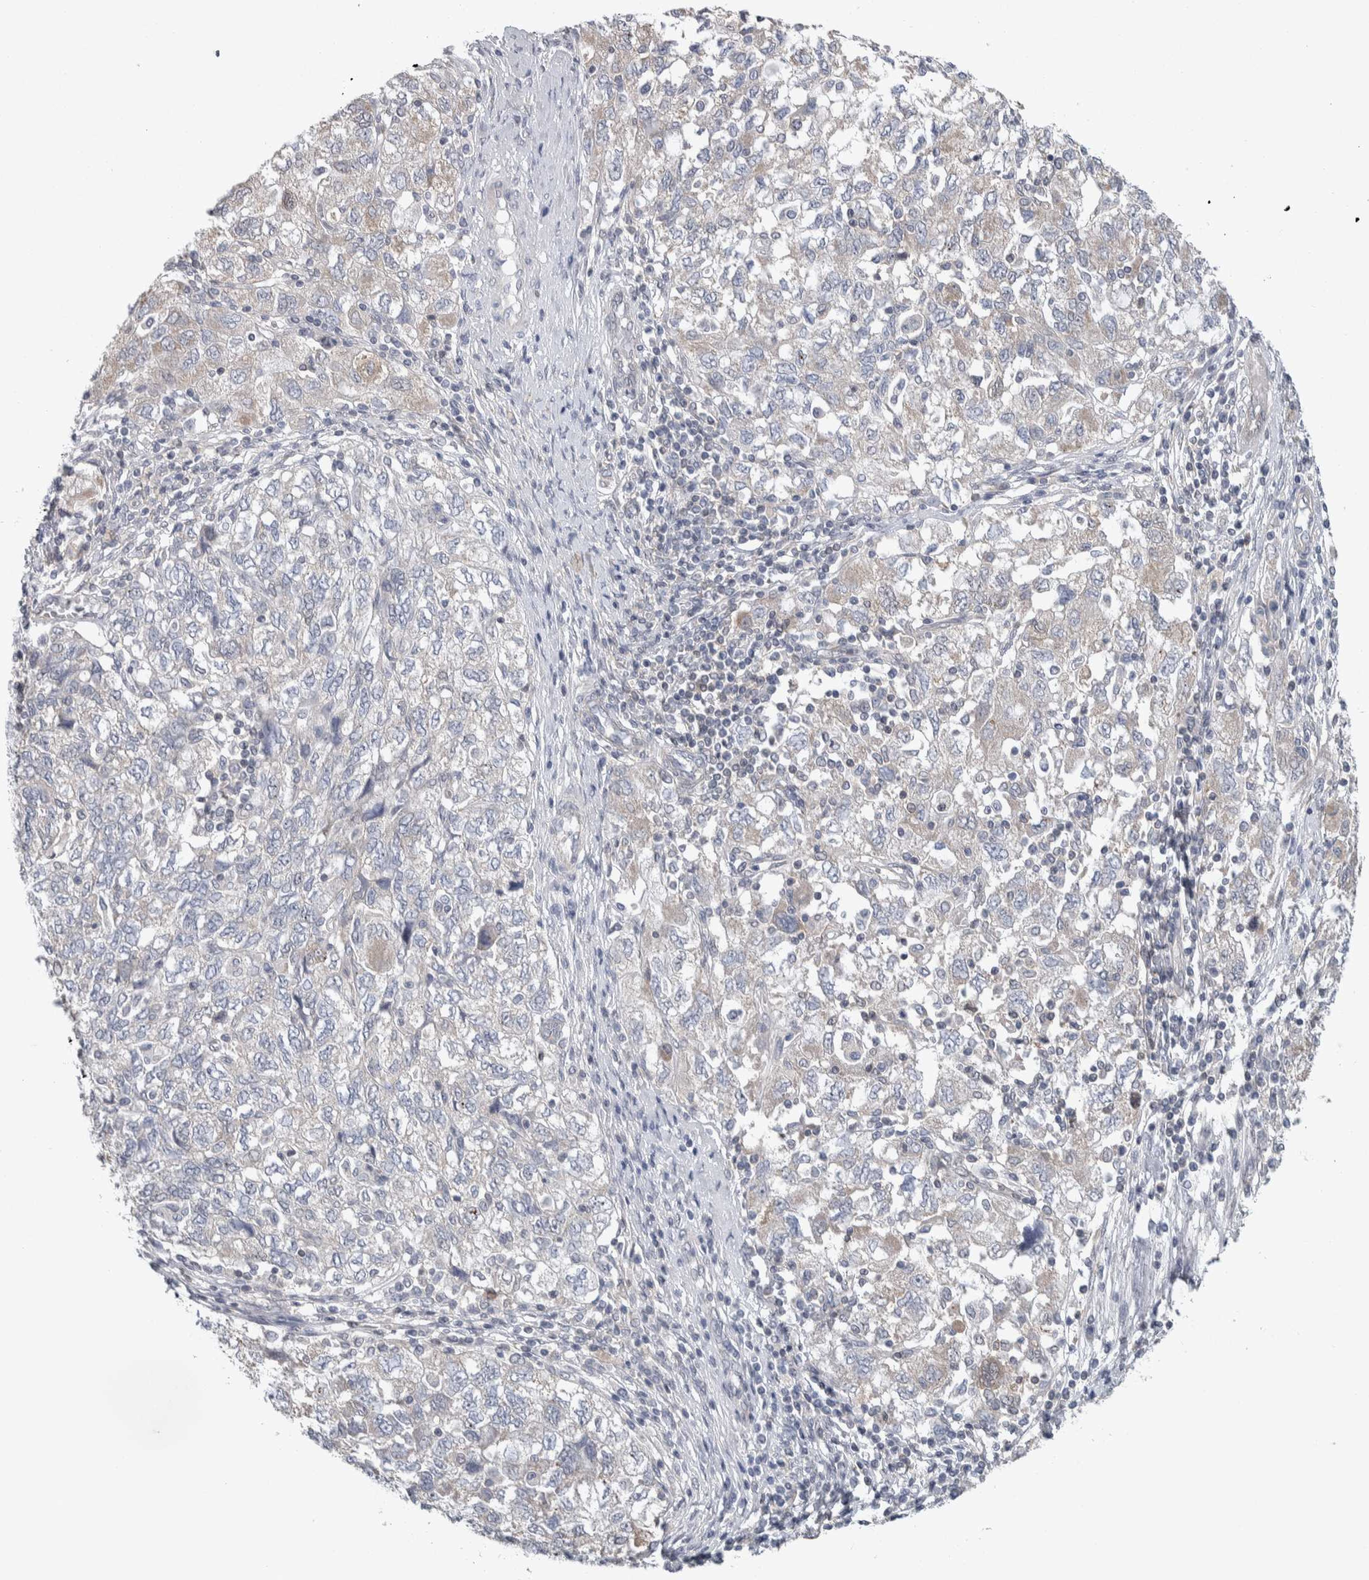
{"staining": {"intensity": "weak", "quantity": "<25%", "location": "cytoplasmic/membranous"}, "tissue": "ovarian cancer", "cell_type": "Tumor cells", "image_type": "cancer", "snomed": [{"axis": "morphology", "description": "Carcinoma, NOS"}, {"axis": "morphology", "description": "Cystadenocarcinoma, serous, NOS"}, {"axis": "topography", "description": "Ovary"}], "caption": "A high-resolution photomicrograph shows immunohistochemistry (IHC) staining of carcinoma (ovarian), which demonstrates no significant positivity in tumor cells.", "gene": "TAX1BP1", "patient": {"sex": "female", "age": 69}}